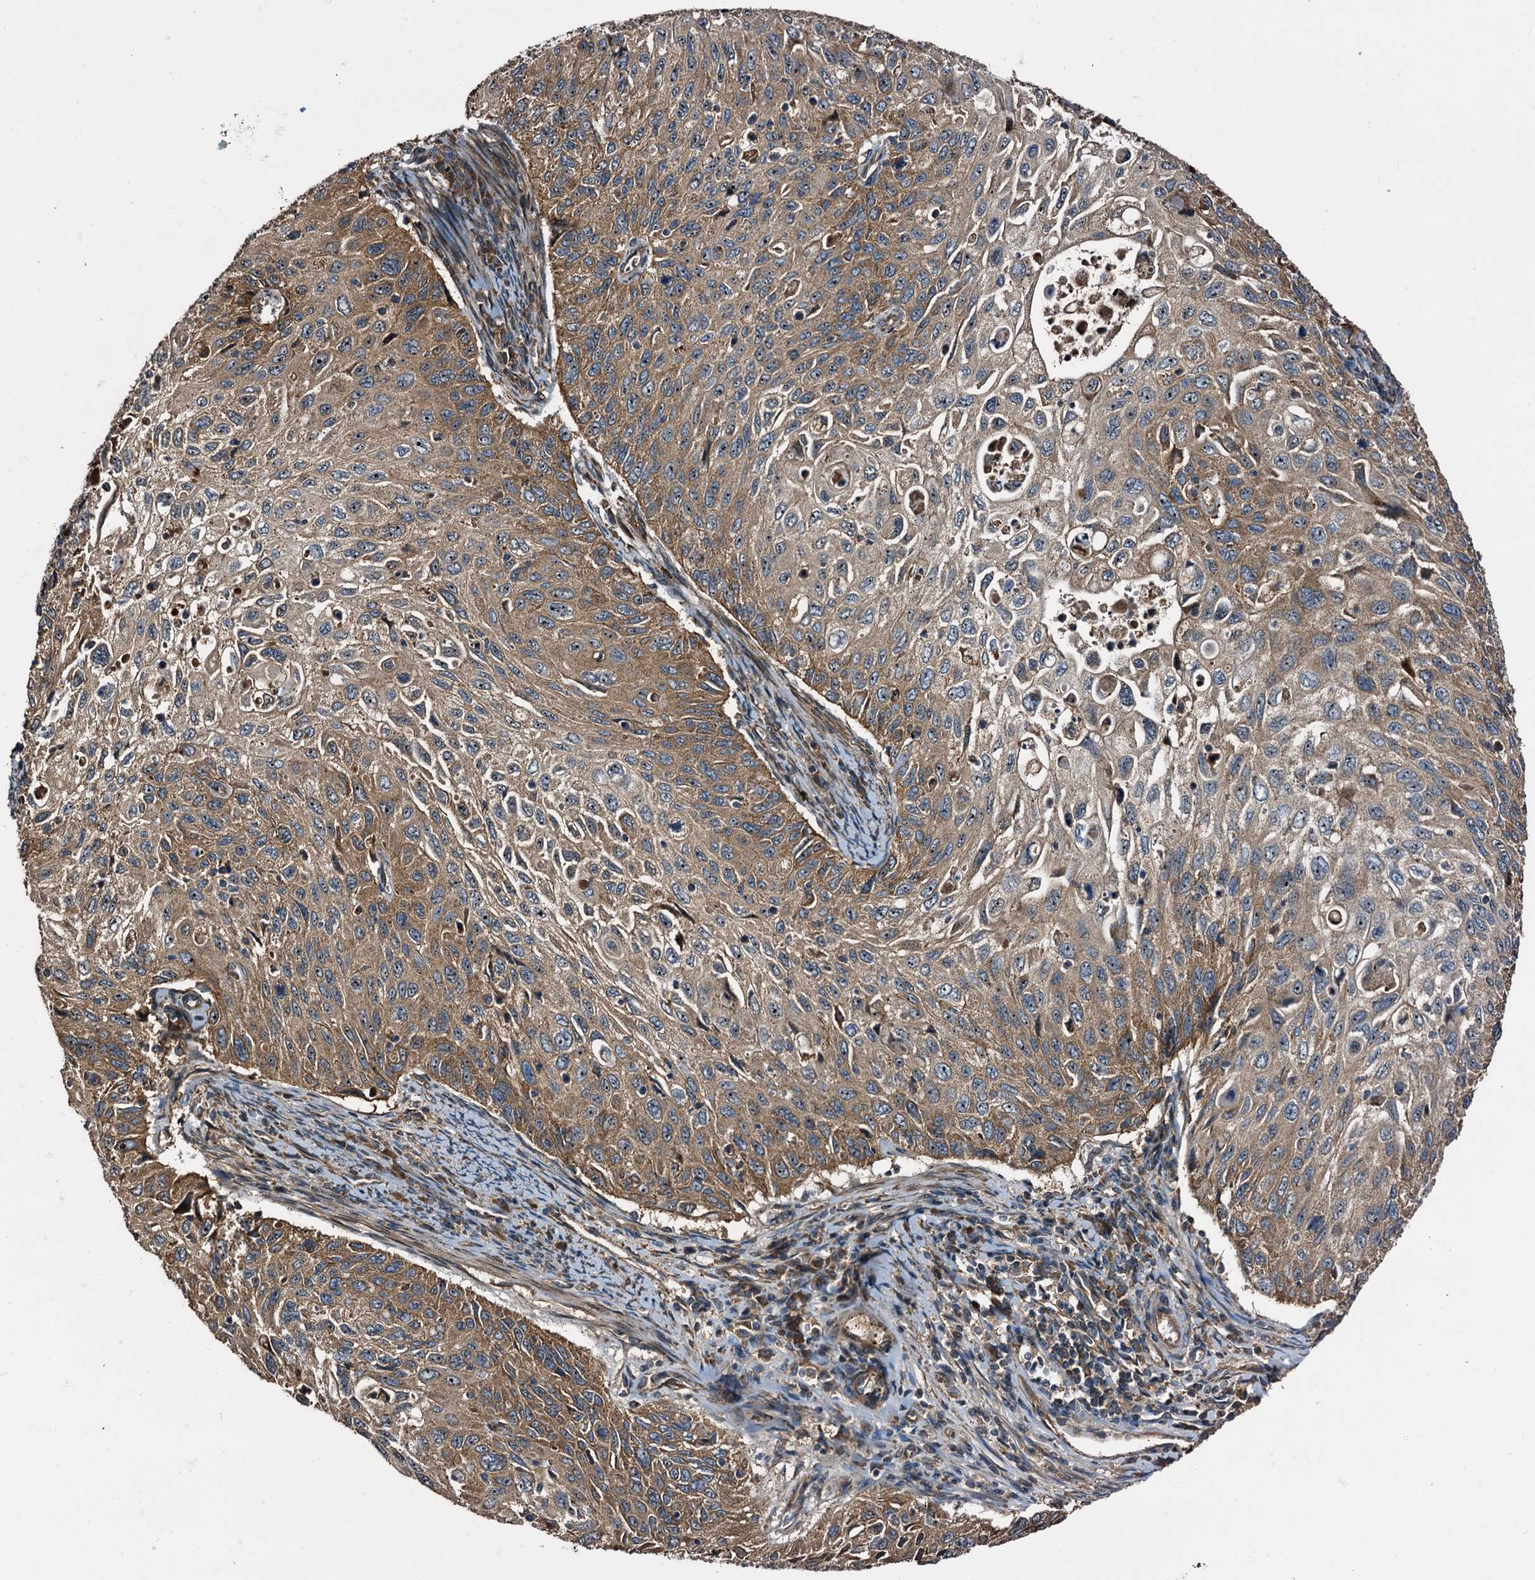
{"staining": {"intensity": "moderate", "quantity": ">75%", "location": "cytoplasmic/membranous"}, "tissue": "cervical cancer", "cell_type": "Tumor cells", "image_type": "cancer", "snomed": [{"axis": "morphology", "description": "Squamous cell carcinoma, NOS"}, {"axis": "topography", "description": "Cervix"}], "caption": "Immunohistochemistry (DAB) staining of human cervical cancer (squamous cell carcinoma) shows moderate cytoplasmic/membranous protein expression in about >75% of tumor cells.", "gene": "PEX5", "patient": {"sex": "female", "age": 70}}